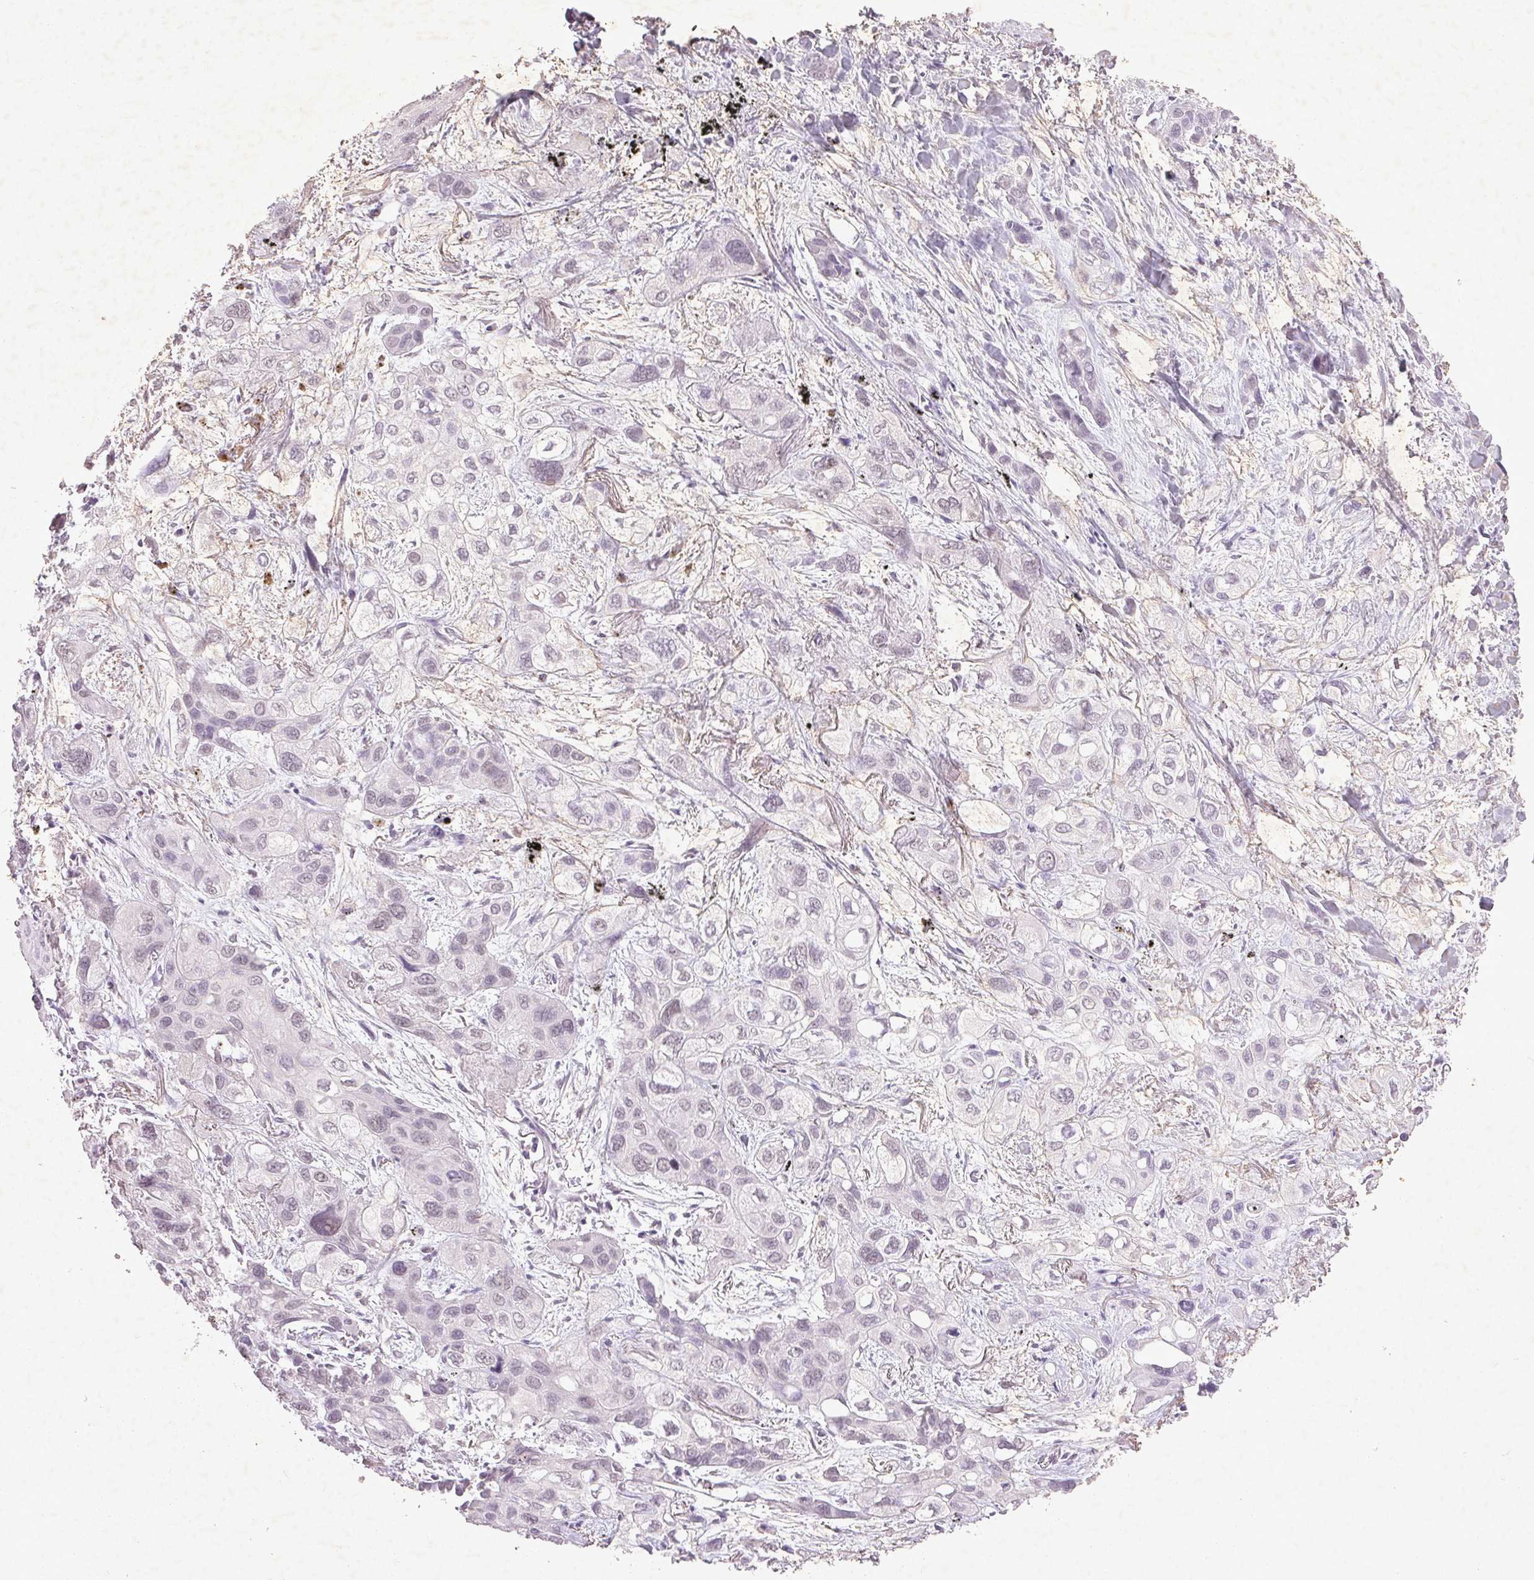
{"staining": {"intensity": "negative", "quantity": "none", "location": "none"}, "tissue": "lung cancer", "cell_type": "Tumor cells", "image_type": "cancer", "snomed": [{"axis": "morphology", "description": "Squamous cell carcinoma, NOS"}, {"axis": "morphology", "description": "Squamous cell carcinoma, metastatic, NOS"}, {"axis": "topography", "description": "Lung"}], "caption": "This micrograph is of metastatic squamous cell carcinoma (lung) stained with immunohistochemistry (IHC) to label a protein in brown with the nuclei are counter-stained blue. There is no staining in tumor cells.", "gene": "FAM168B", "patient": {"sex": "male", "age": 59}}